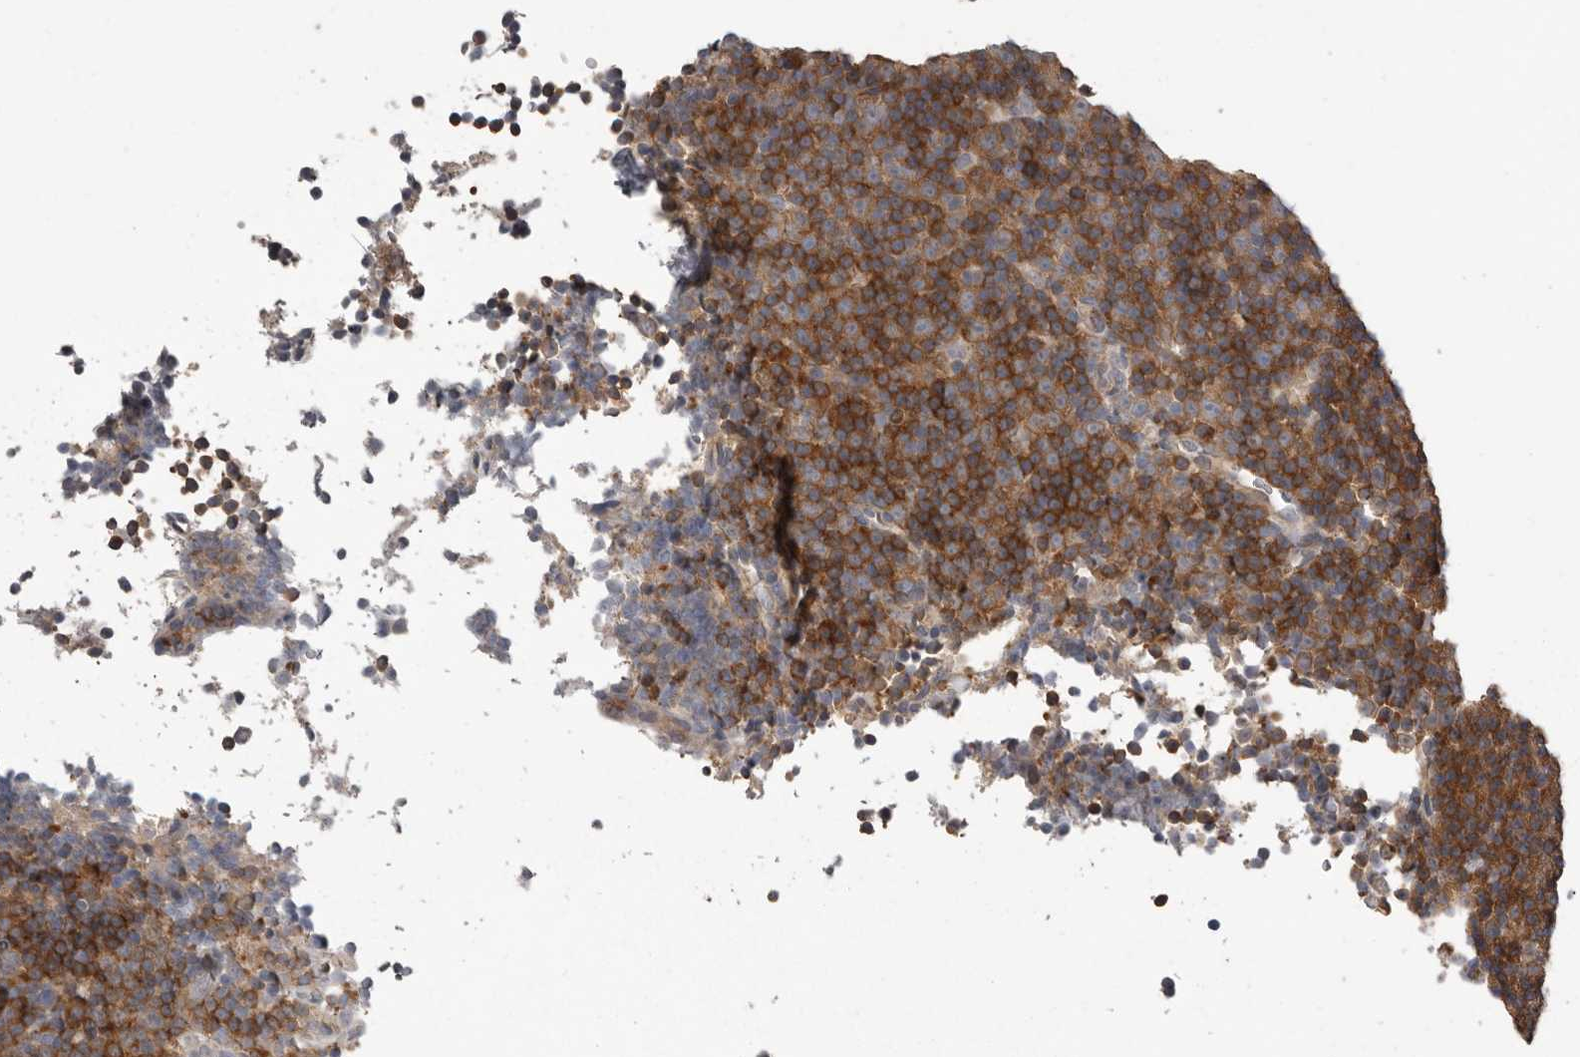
{"staining": {"intensity": "strong", "quantity": ">75%", "location": "cytoplasmic/membranous"}, "tissue": "lymphoma", "cell_type": "Tumor cells", "image_type": "cancer", "snomed": [{"axis": "morphology", "description": "Malignant lymphoma, non-Hodgkin's type, Low grade"}, {"axis": "topography", "description": "Lymph node"}], "caption": "An immunohistochemistry (IHC) histopathology image of tumor tissue is shown. Protein staining in brown labels strong cytoplasmic/membranous positivity in lymphoma within tumor cells.", "gene": "RALGPS2", "patient": {"sex": "female", "age": 67}}